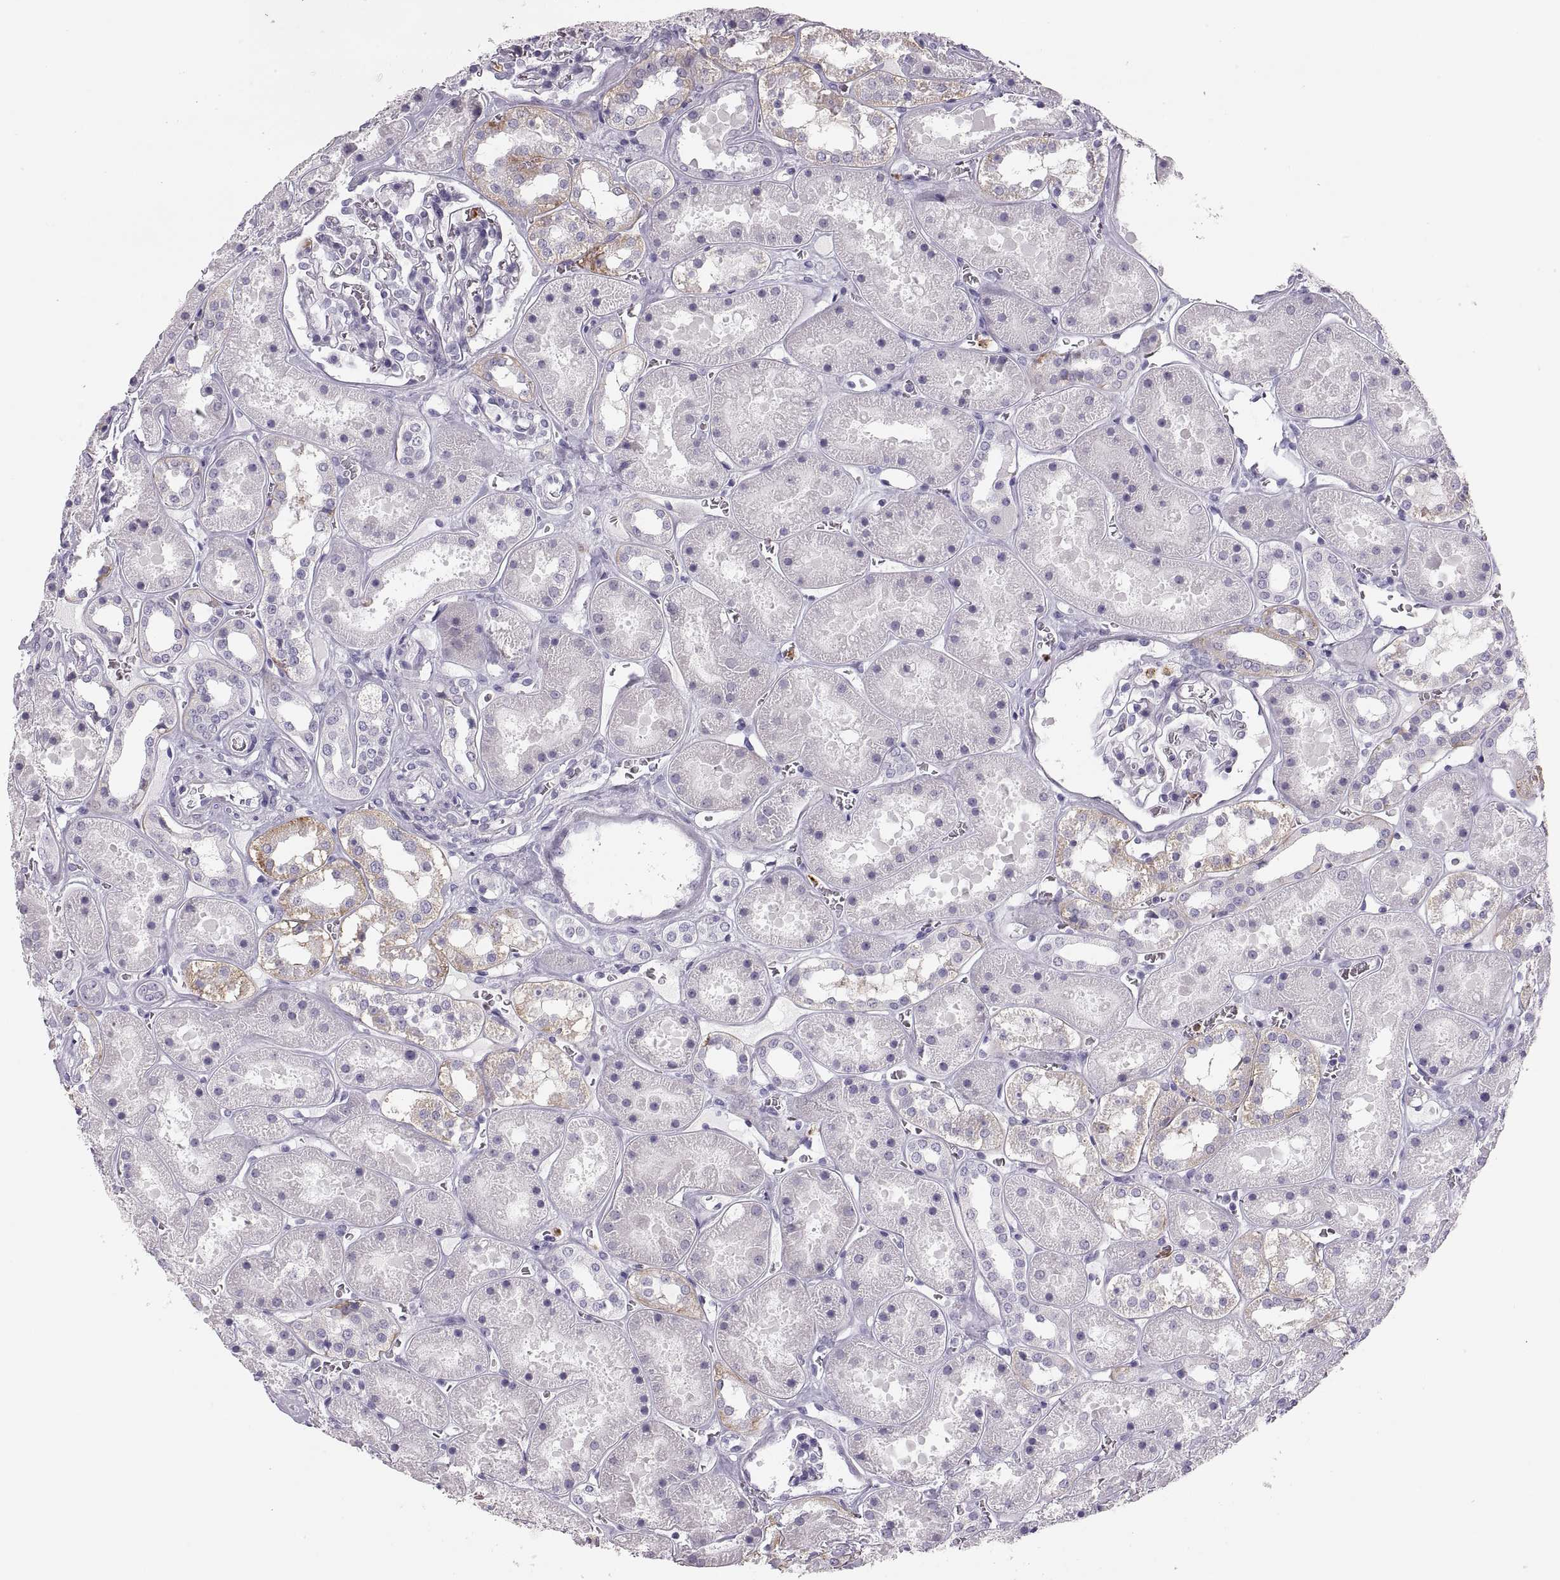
{"staining": {"intensity": "negative", "quantity": "none", "location": "none"}, "tissue": "kidney", "cell_type": "Cells in glomeruli", "image_type": "normal", "snomed": [{"axis": "morphology", "description": "Normal tissue, NOS"}, {"axis": "topography", "description": "Kidney"}], "caption": "Immunohistochemistry (IHC) photomicrograph of unremarkable kidney: kidney stained with DAB reveals no significant protein expression in cells in glomeruli. (DAB IHC, high magnification).", "gene": "MILR1", "patient": {"sex": "female", "age": 41}}